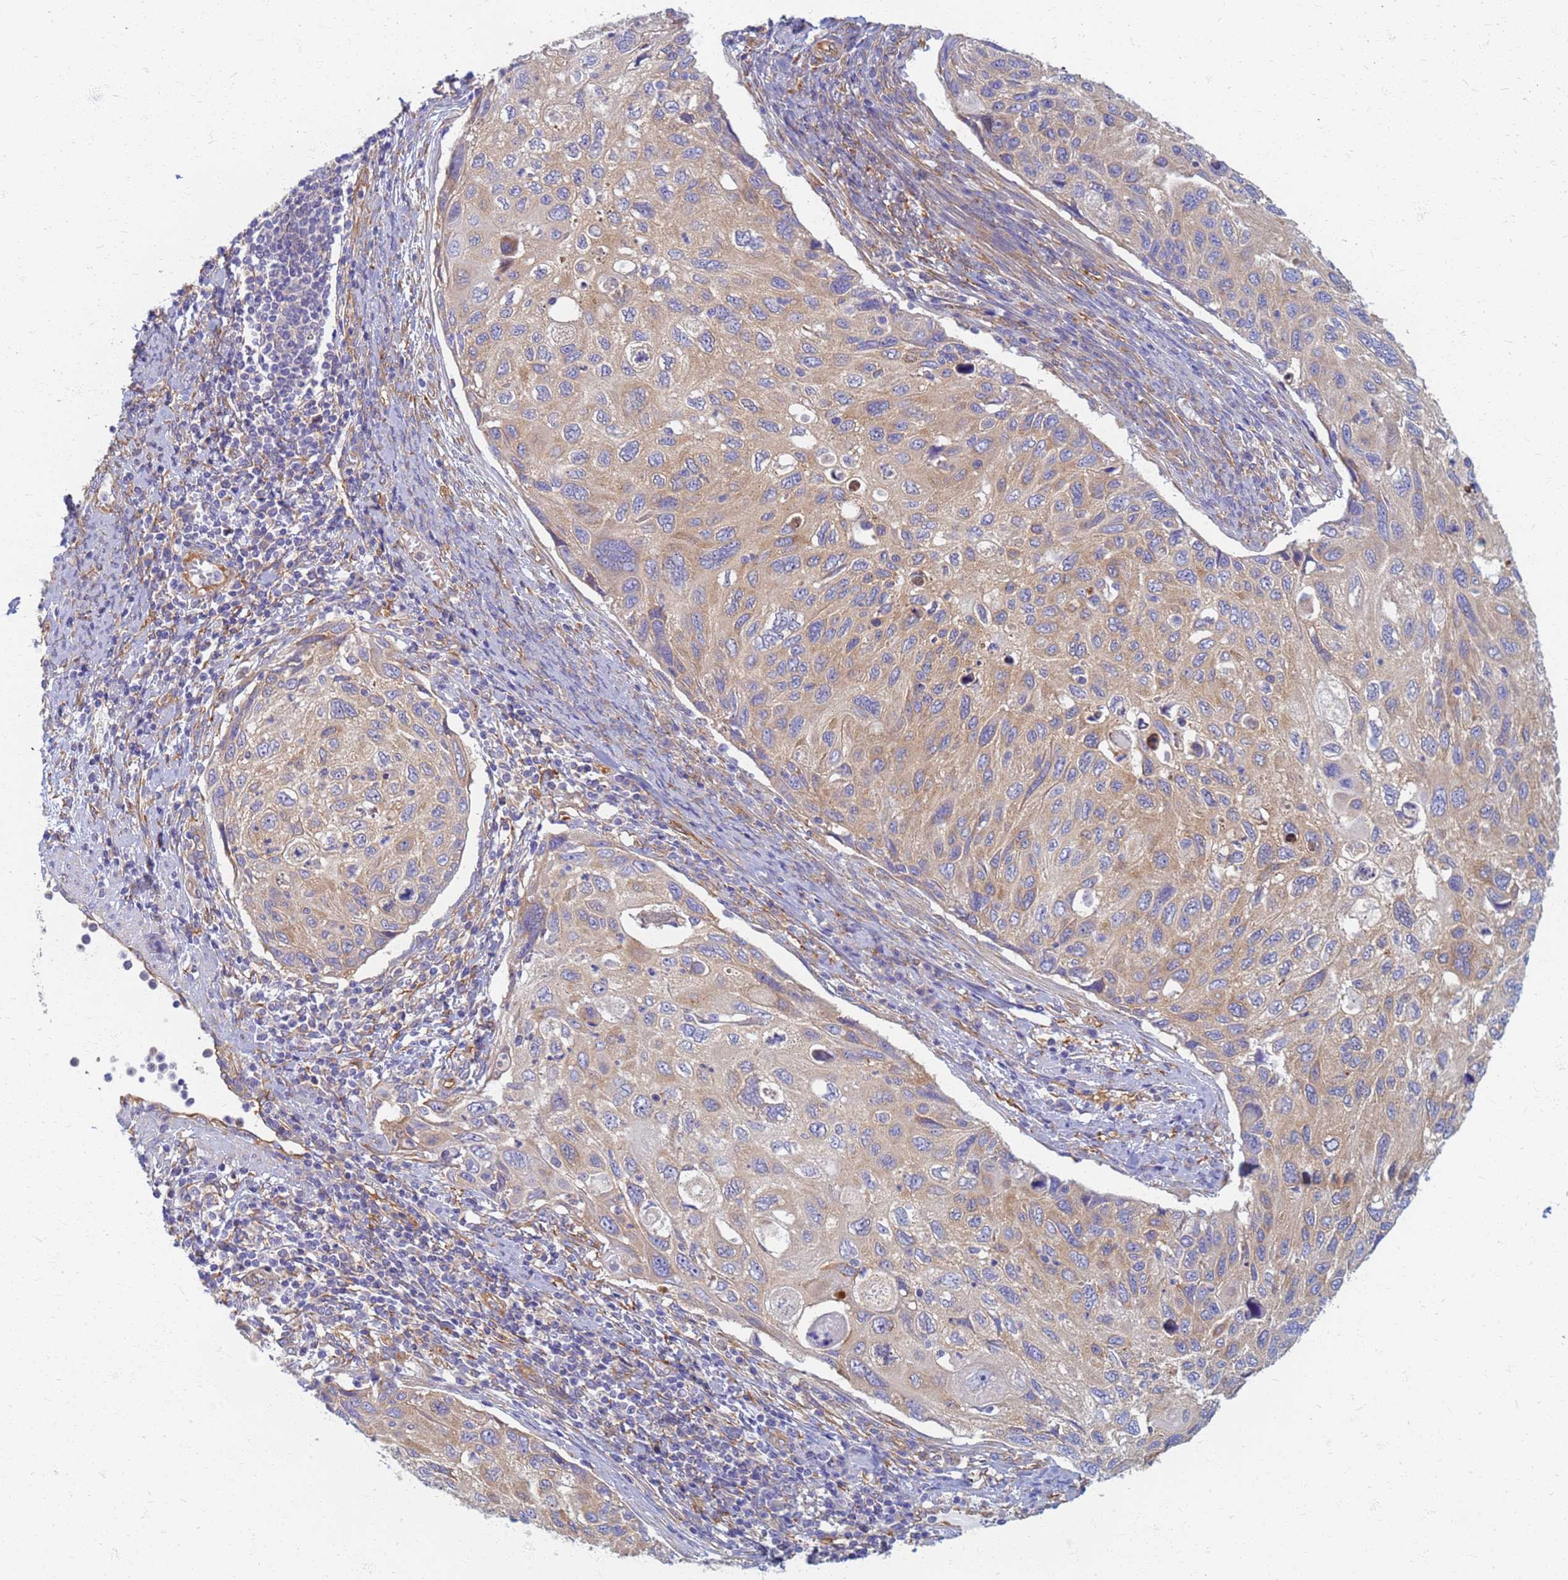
{"staining": {"intensity": "weak", "quantity": ">75%", "location": "cytoplasmic/membranous"}, "tissue": "cervical cancer", "cell_type": "Tumor cells", "image_type": "cancer", "snomed": [{"axis": "morphology", "description": "Squamous cell carcinoma, NOS"}, {"axis": "topography", "description": "Cervix"}], "caption": "Cervical squamous cell carcinoma stained with a brown dye exhibits weak cytoplasmic/membranous positive positivity in about >75% of tumor cells.", "gene": "EEA1", "patient": {"sex": "female", "age": 70}}